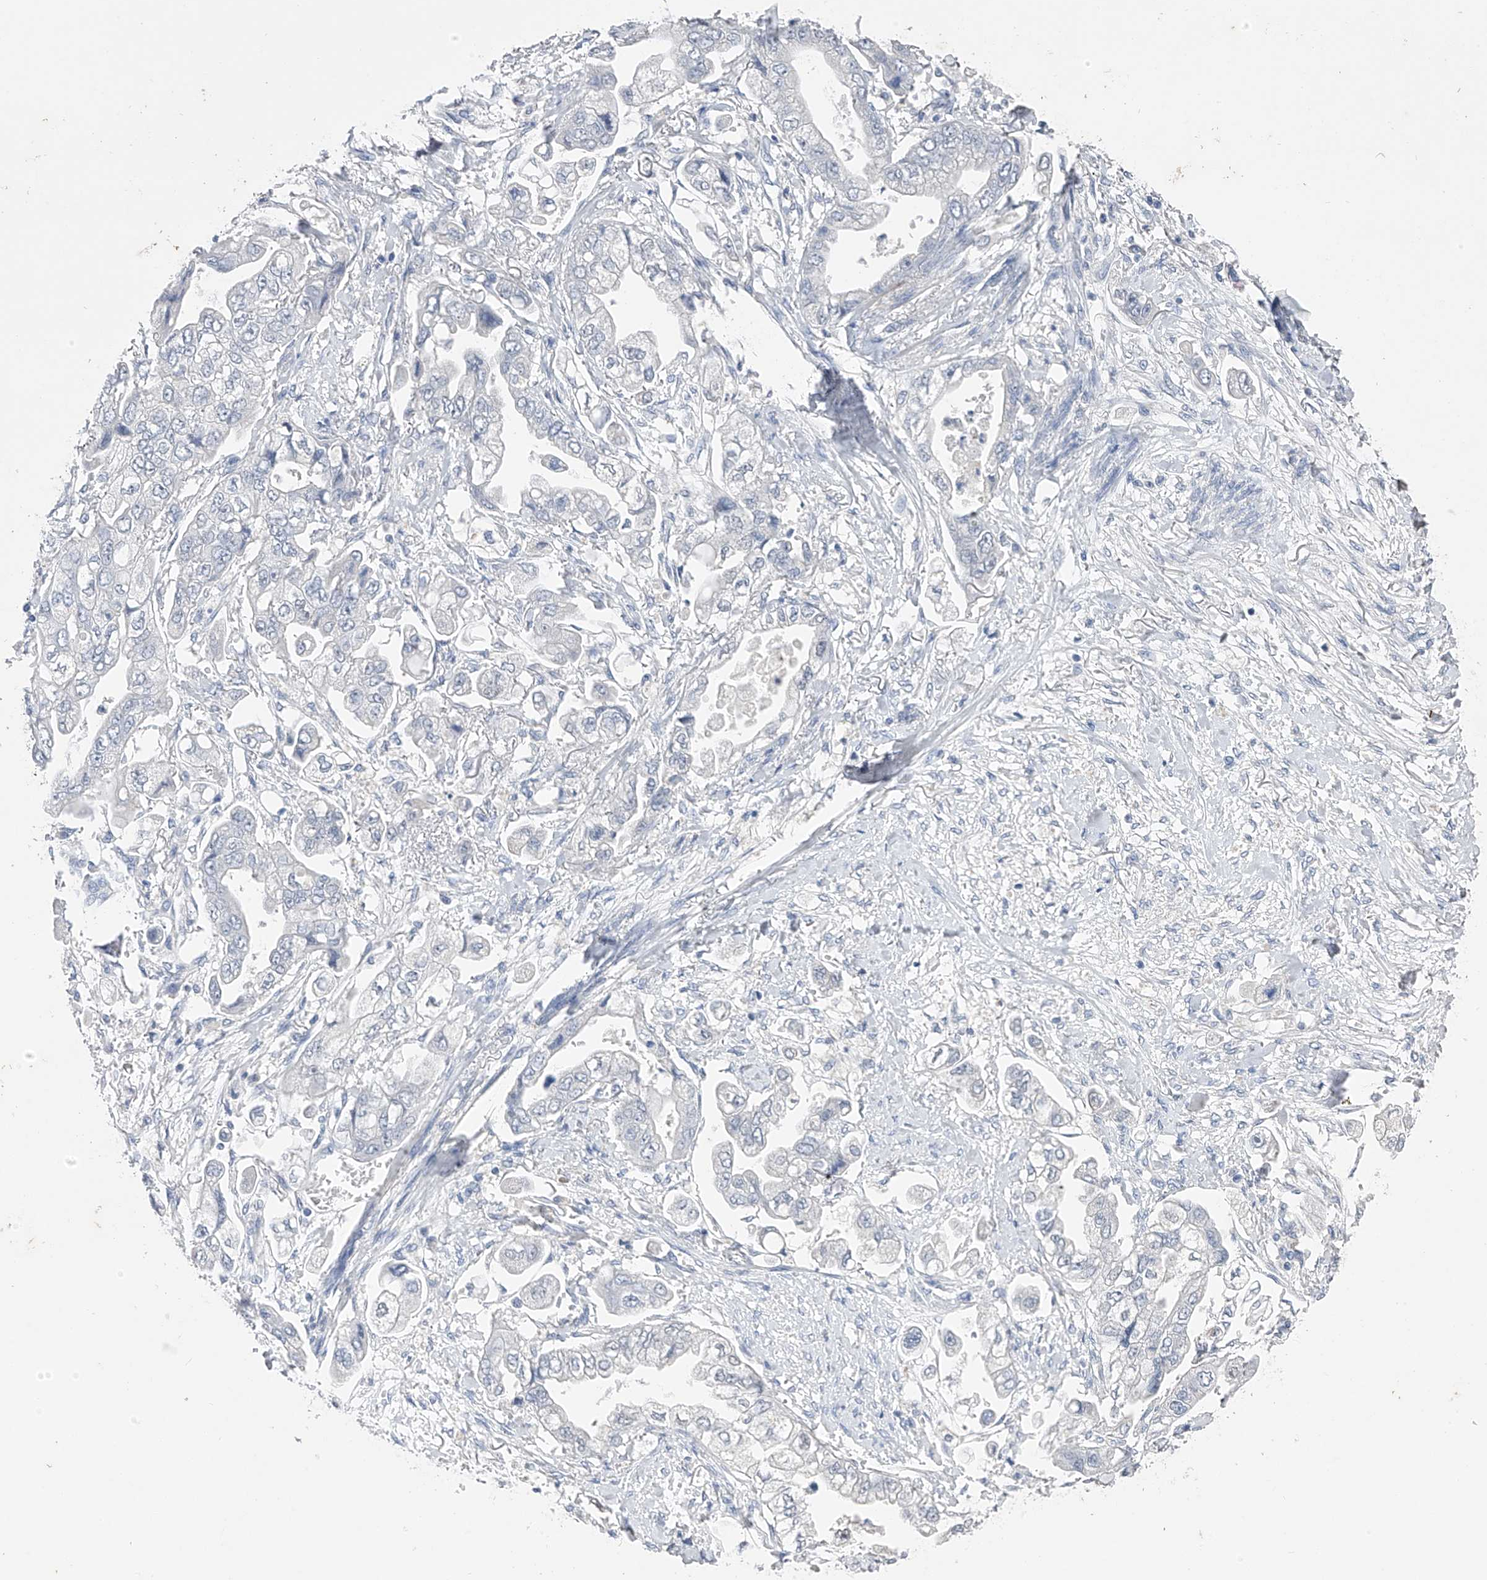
{"staining": {"intensity": "negative", "quantity": "none", "location": "none"}, "tissue": "stomach cancer", "cell_type": "Tumor cells", "image_type": "cancer", "snomed": [{"axis": "morphology", "description": "Adenocarcinoma, NOS"}, {"axis": "topography", "description": "Stomach"}], "caption": "DAB (3,3'-diaminobenzidine) immunohistochemical staining of human stomach cancer (adenocarcinoma) shows no significant positivity in tumor cells.", "gene": "ADRA1A", "patient": {"sex": "male", "age": 62}}